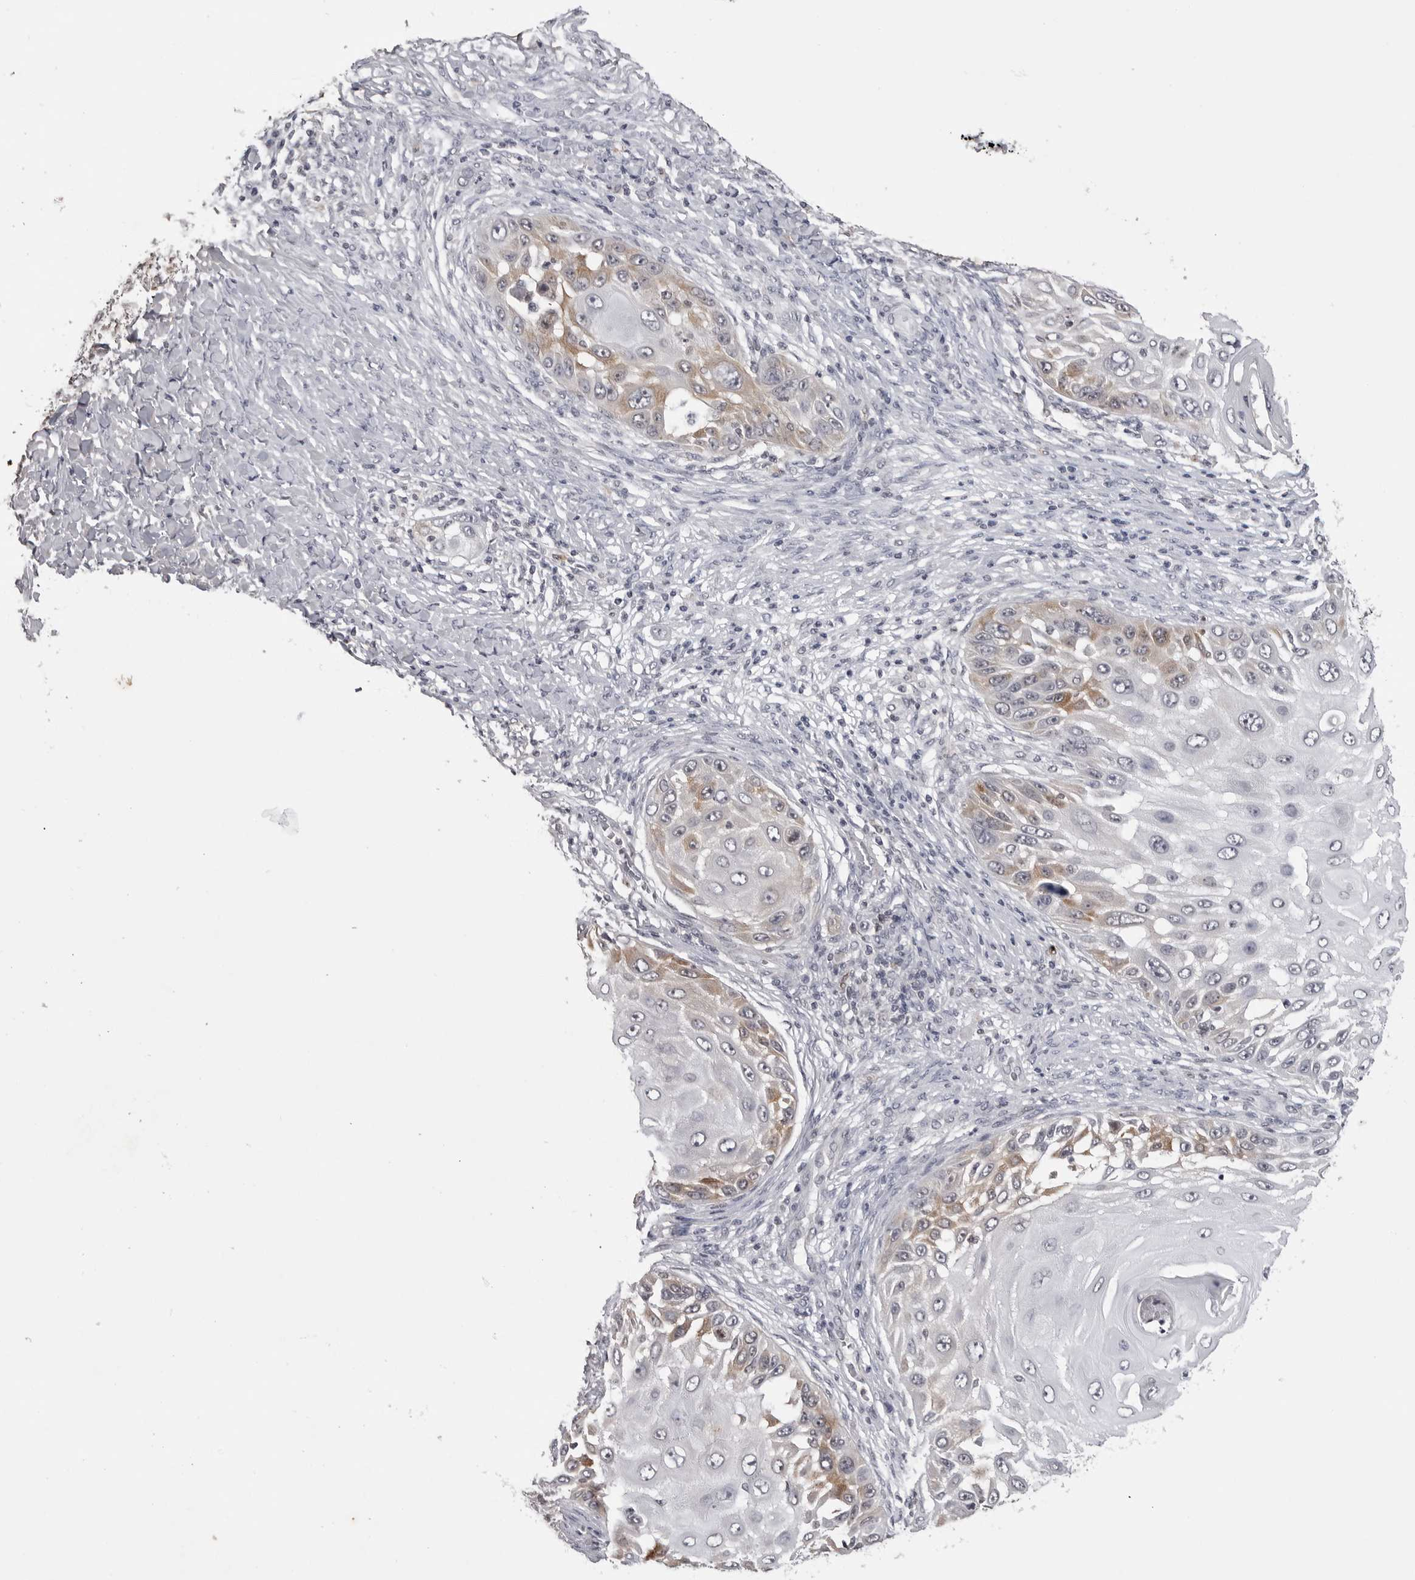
{"staining": {"intensity": "weak", "quantity": "25%-75%", "location": "cytoplasmic/membranous"}, "tissue": "skin cancer", "cell_type": "Tumor cells", "image_type": "cancer", "snomed": [{"axis": "morphology", "description": "Squamous cell carcinoma, NOS"}, {"axis": "topography", "description": "Skin"}], "caption": "Protein positivity by immunohistochemistry (IHC) exhibits weak cytoplasmic/membranous staining in approximately 25%-75% of tumor cells in squamous cell carcinoma (skin). Nuclei are stained in blue.", "gene": "RRM1", "patient": {"sex": "female", "age": 44}}